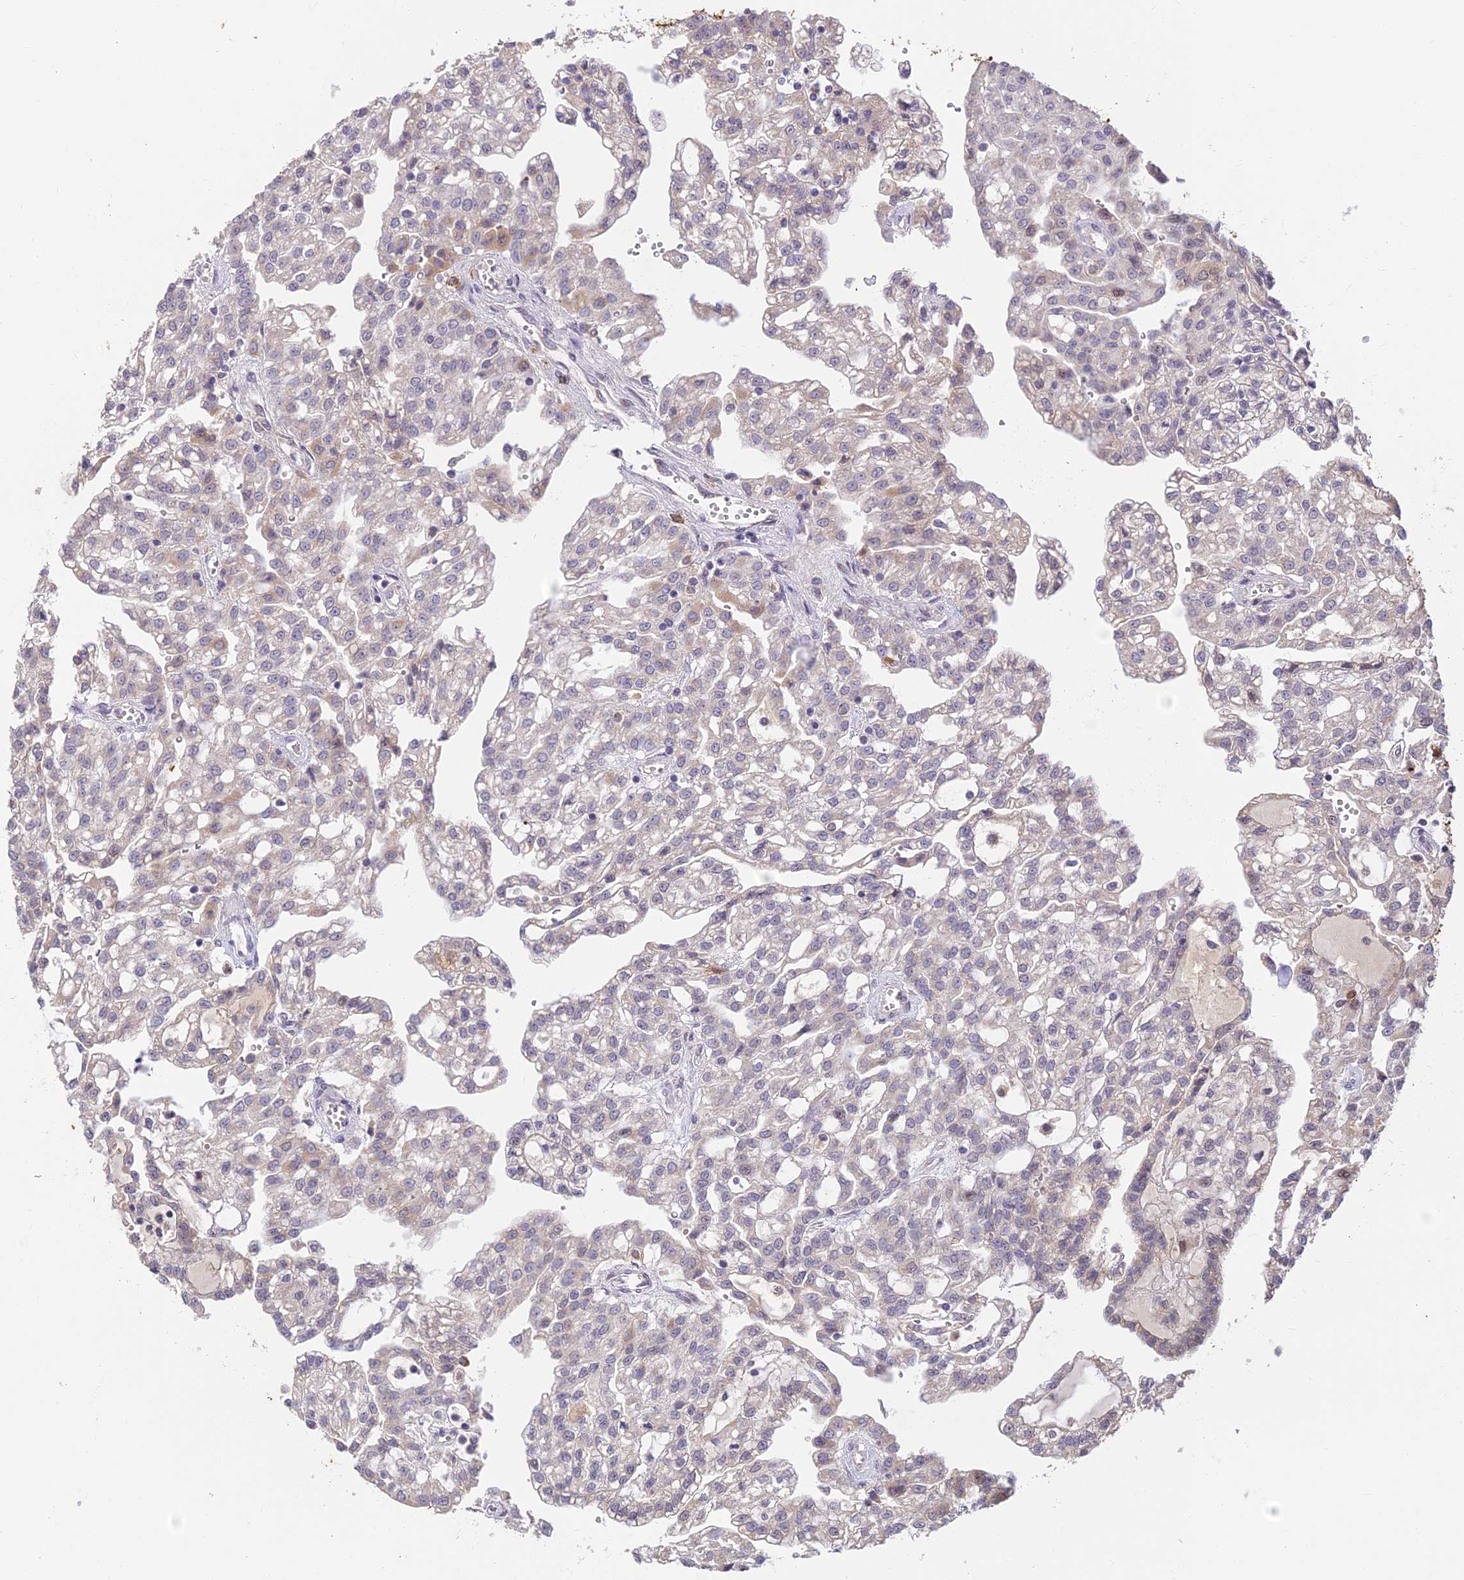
{"staining": {"intensity": "negative", "quantity": "none", "location": "none"}, "tissue": "renal cancer", "cell_type": "Tumor cells", "image_type": "cancer", "snomed": [{"axis": "morphology", "description": "Adenocarcinoma, NOS"}, {"axis": "topography", "description": "Kidney"}], "caption": "Human renal adenocarcinoma stained for a protein using immunohistochemistry displays no staining in tumor cells.", "gene": "ASPDH", "patient": {"sex": "male", "age": 63}}